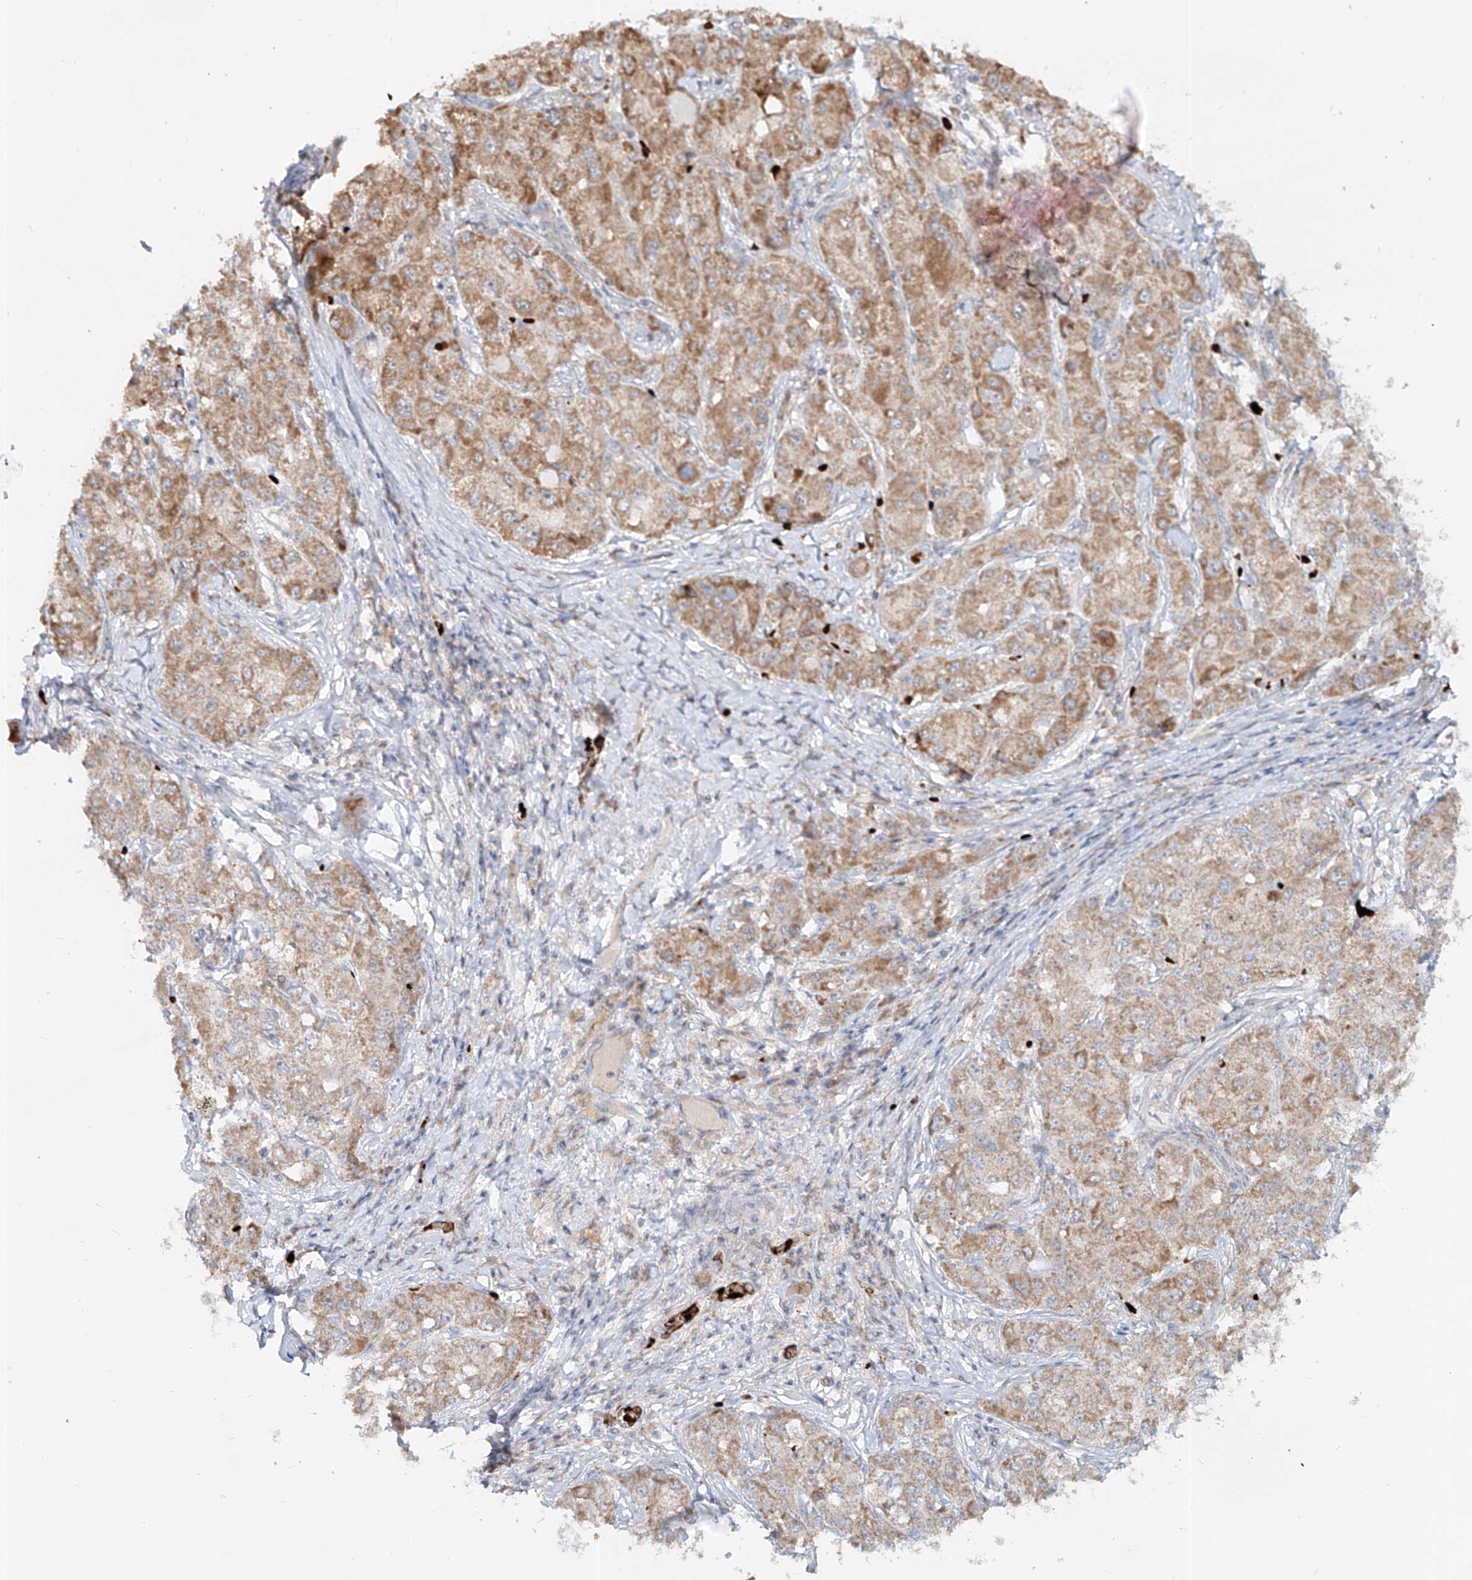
{"staining": {"intensity": "moderate", "quantity": ">75%", "location": "cytoplasmic/membranous"}, "tissue": "liver cancer", "cell_type": "Tumor cells", "image_type": "cancer", "snomed": [{"axis": "morphology", "description": "Carcinoma, Hepatocellular, NOS"}, {"axis": "topography", "description": "Liver"}], "caption": "A brown stain labels moderate cytoplasmic/membranous staining of a protein in human liver cancer tumor cells.", "gene": "FGD2", "patient": {"sex": "male", "age": 80}}